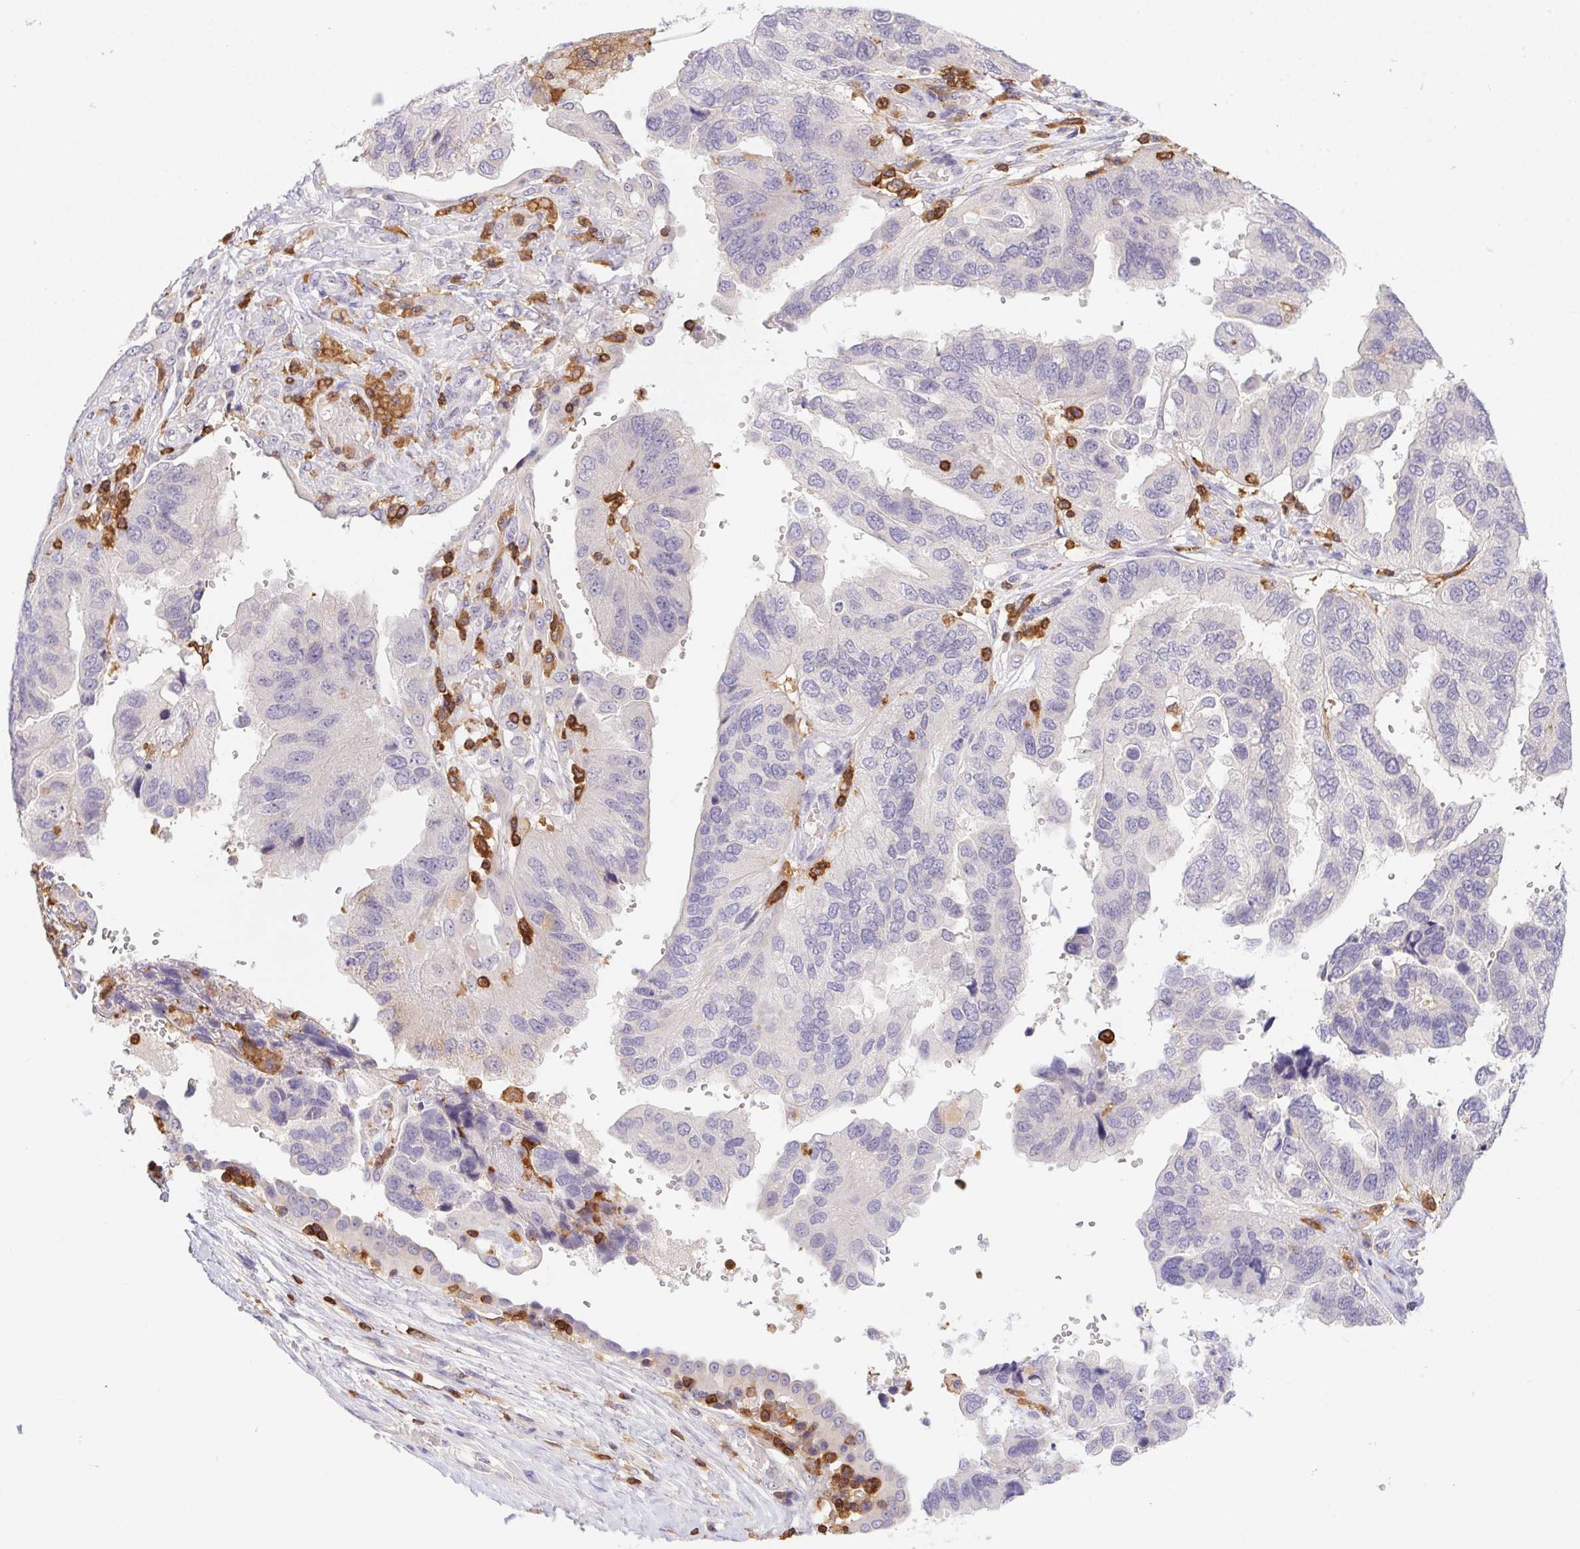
{"staining": {"intensity": "negative", "quantity": "none", "location": "none"}, "tissue": "ovarian cancer", "cell_type": "Tumor cells", "image_type": "cancer", "snomed": [{"axis": "morphology", "description": "Cystadenocarcinoma, serous, NOS"}, {"axis": "topography", "description": "Ovary"}], "caption": "The IHC micrograph has no significant expression in tumor cells of ovarian serous cystadenocarcinoma tissue.", "gene": "APBB1IP", "patient": {"sex": "female", "age": 79}}